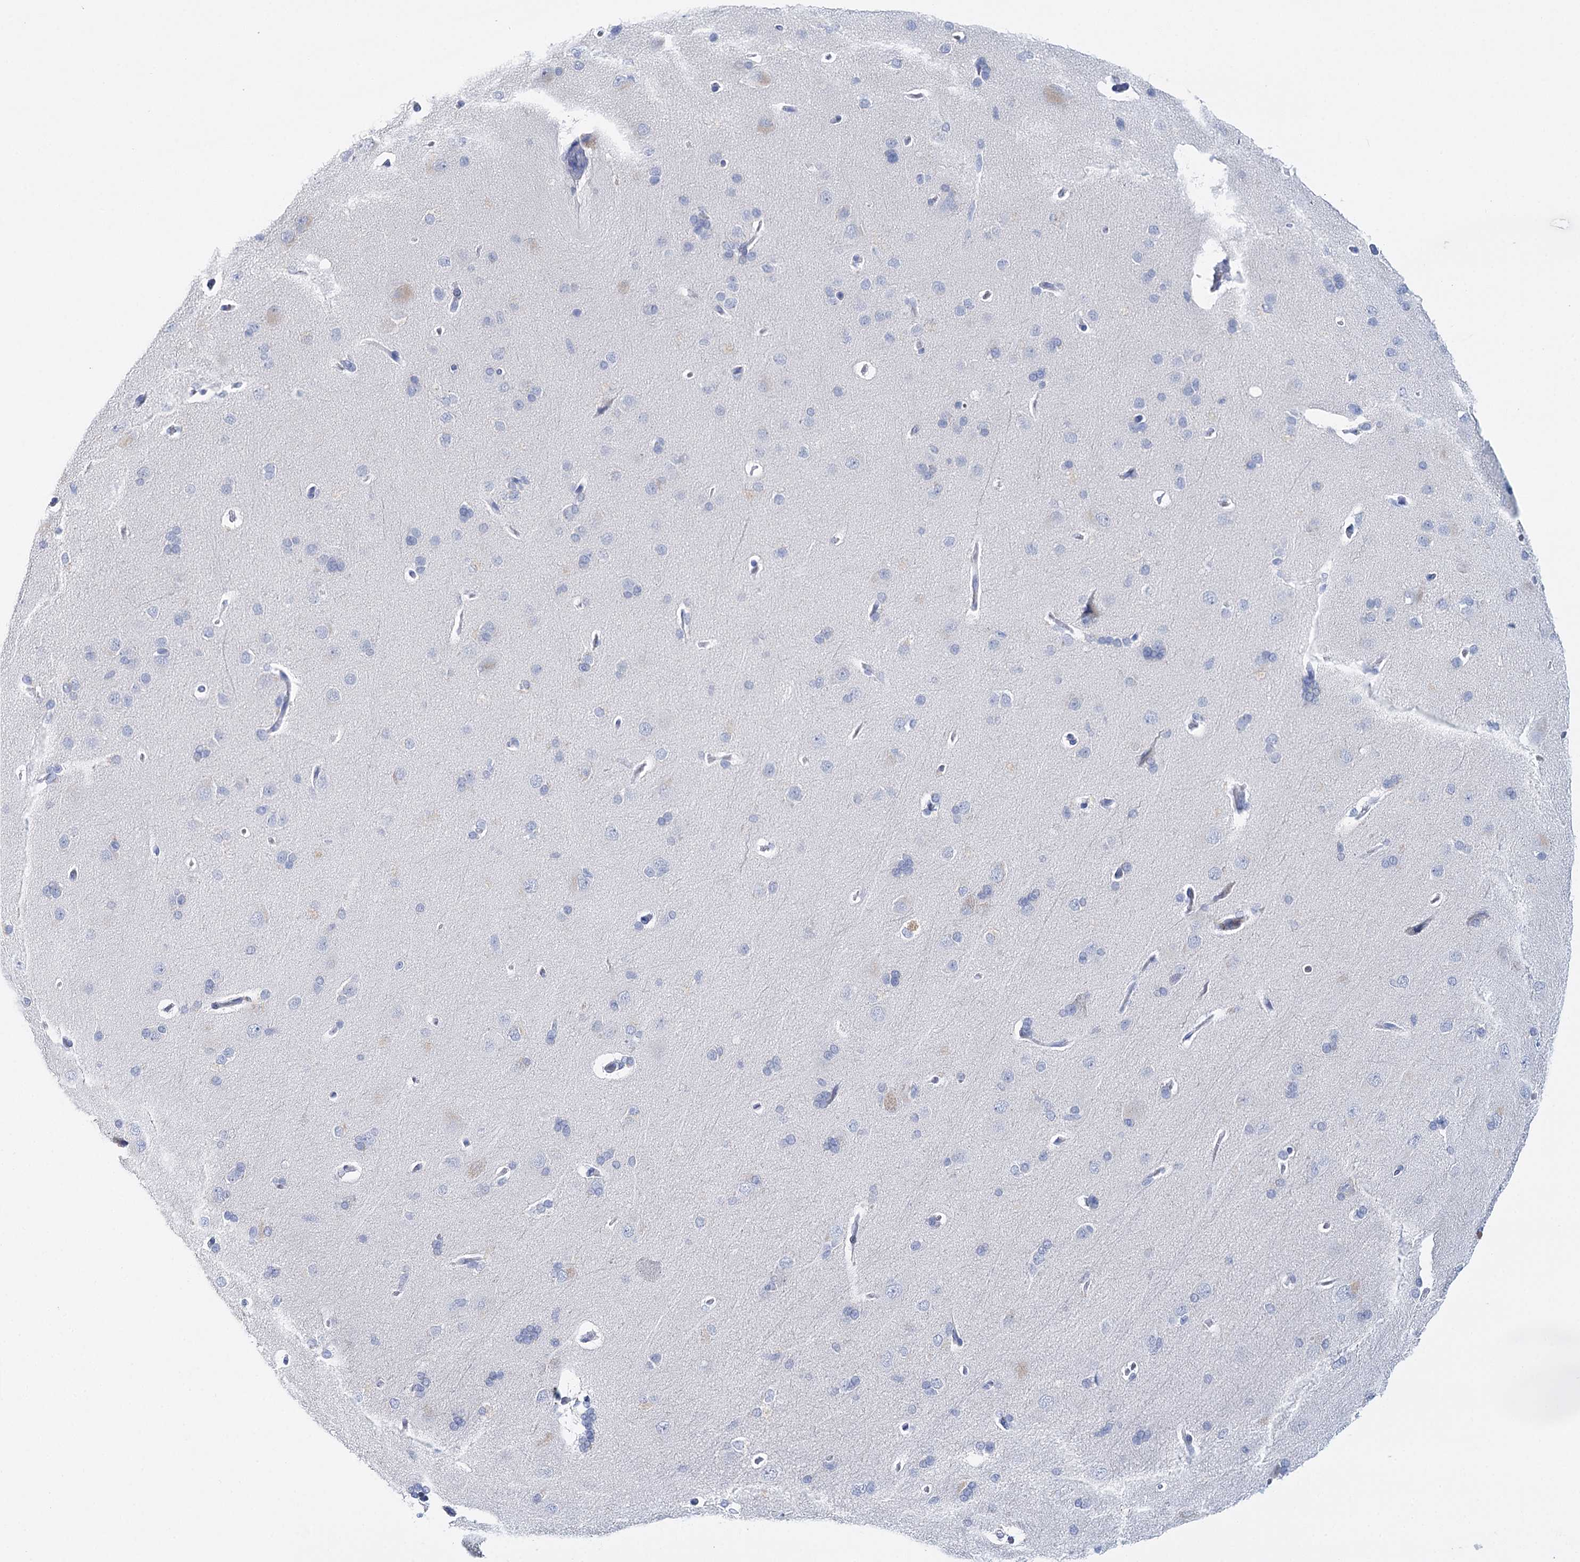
{"staining": {"intensity": "negative", "quantity": "none", "location": "none"}, "tissue": "cerebral cortex", "cell_type": "Endothelial cells", "image_type": "normal", "snomed": [{"axis": "morphology", "description": "Normal tissue, NOS"}, {"axis": "topography", "description": "Cerebral cortex"}], "caption": "Immunohistochemistry (IHC) micrograph of normal human cerebral cortex stained for a protein (brown), which shows no expression in endothelial cells.", "gene": "CEACAM8", "patient": {"sex": "male", "age": 62}}